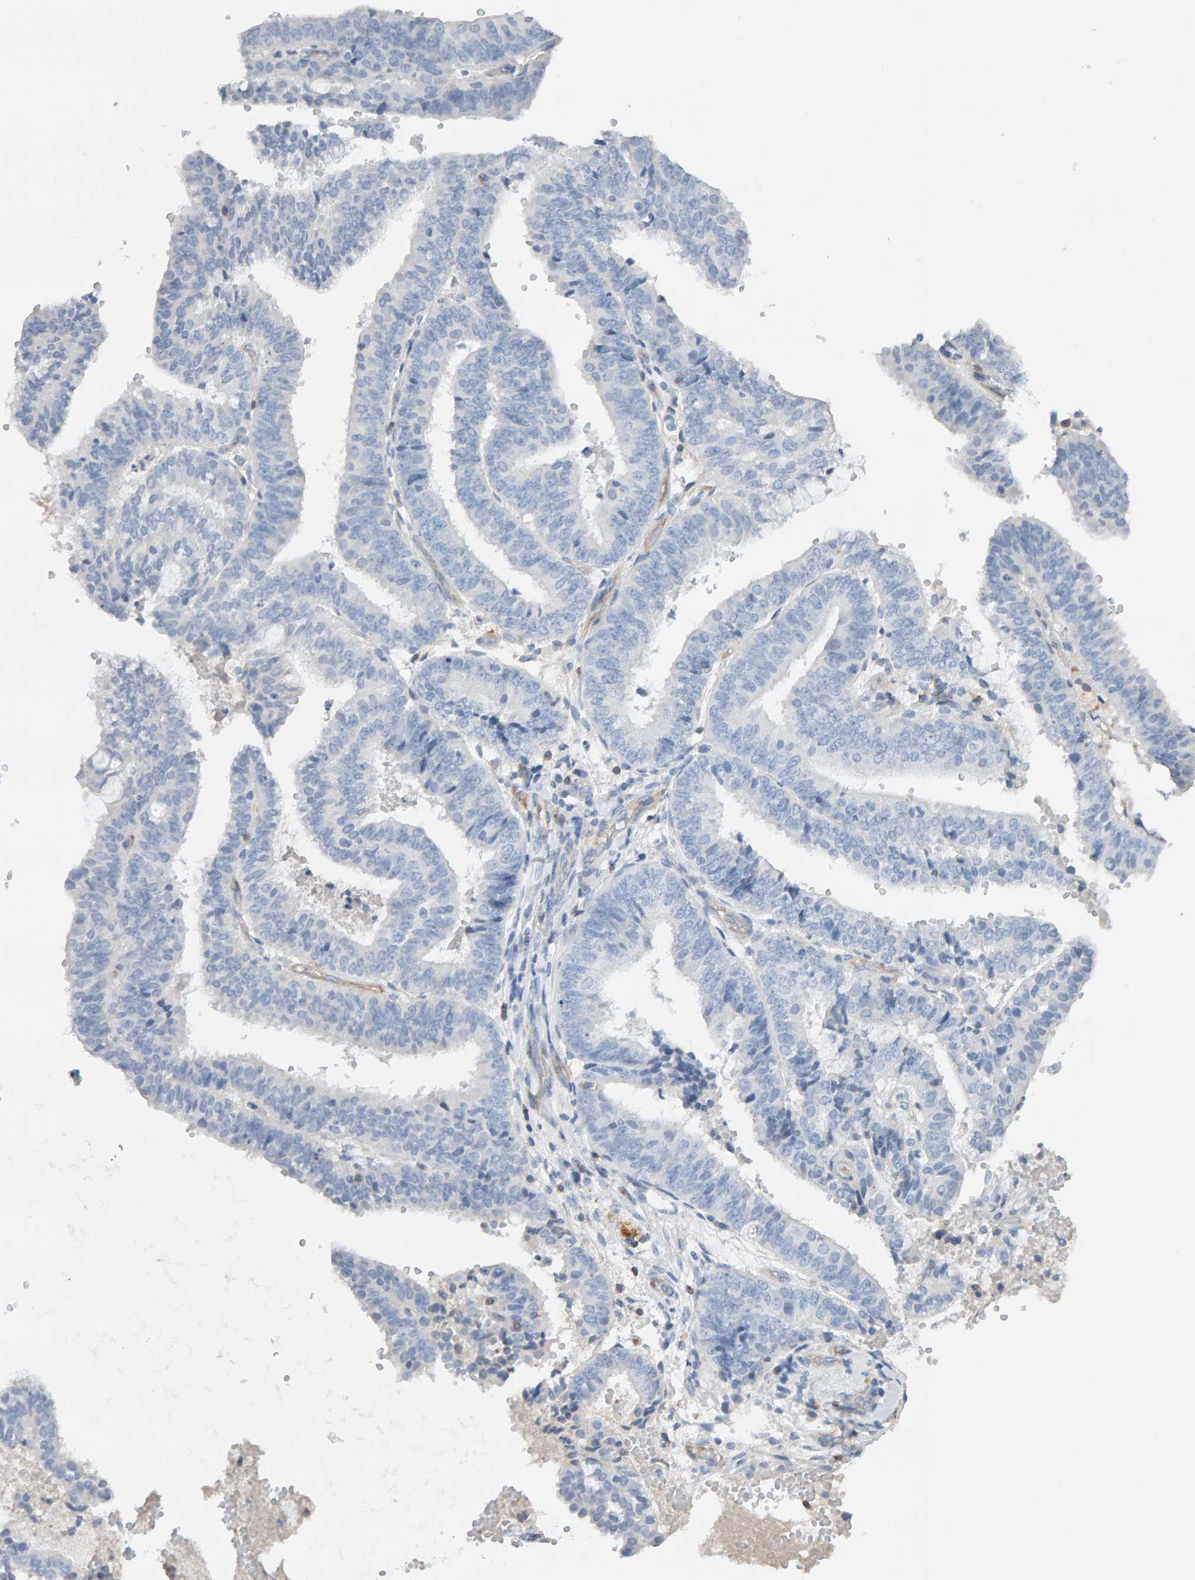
{"staining": {"intensity": "negative", "quantity": "none", "location": "none"}, "tissue": "endometrial cancer", "cell_type": "Tumor cells", "image_type": "cancer", "snomed": [{"axis": "morphology", "description": "Adenocarcinoma, NOS"}, {"axis": "topography", "description": "Endometrium"}], "caption": "Endometrial cancer (adenocarcinoma) stained for a protein using immunohistochemistry exhibits no positivity tumor cells.", "gene": "FYN", "patient": {"sex": "female", "age": 63}}